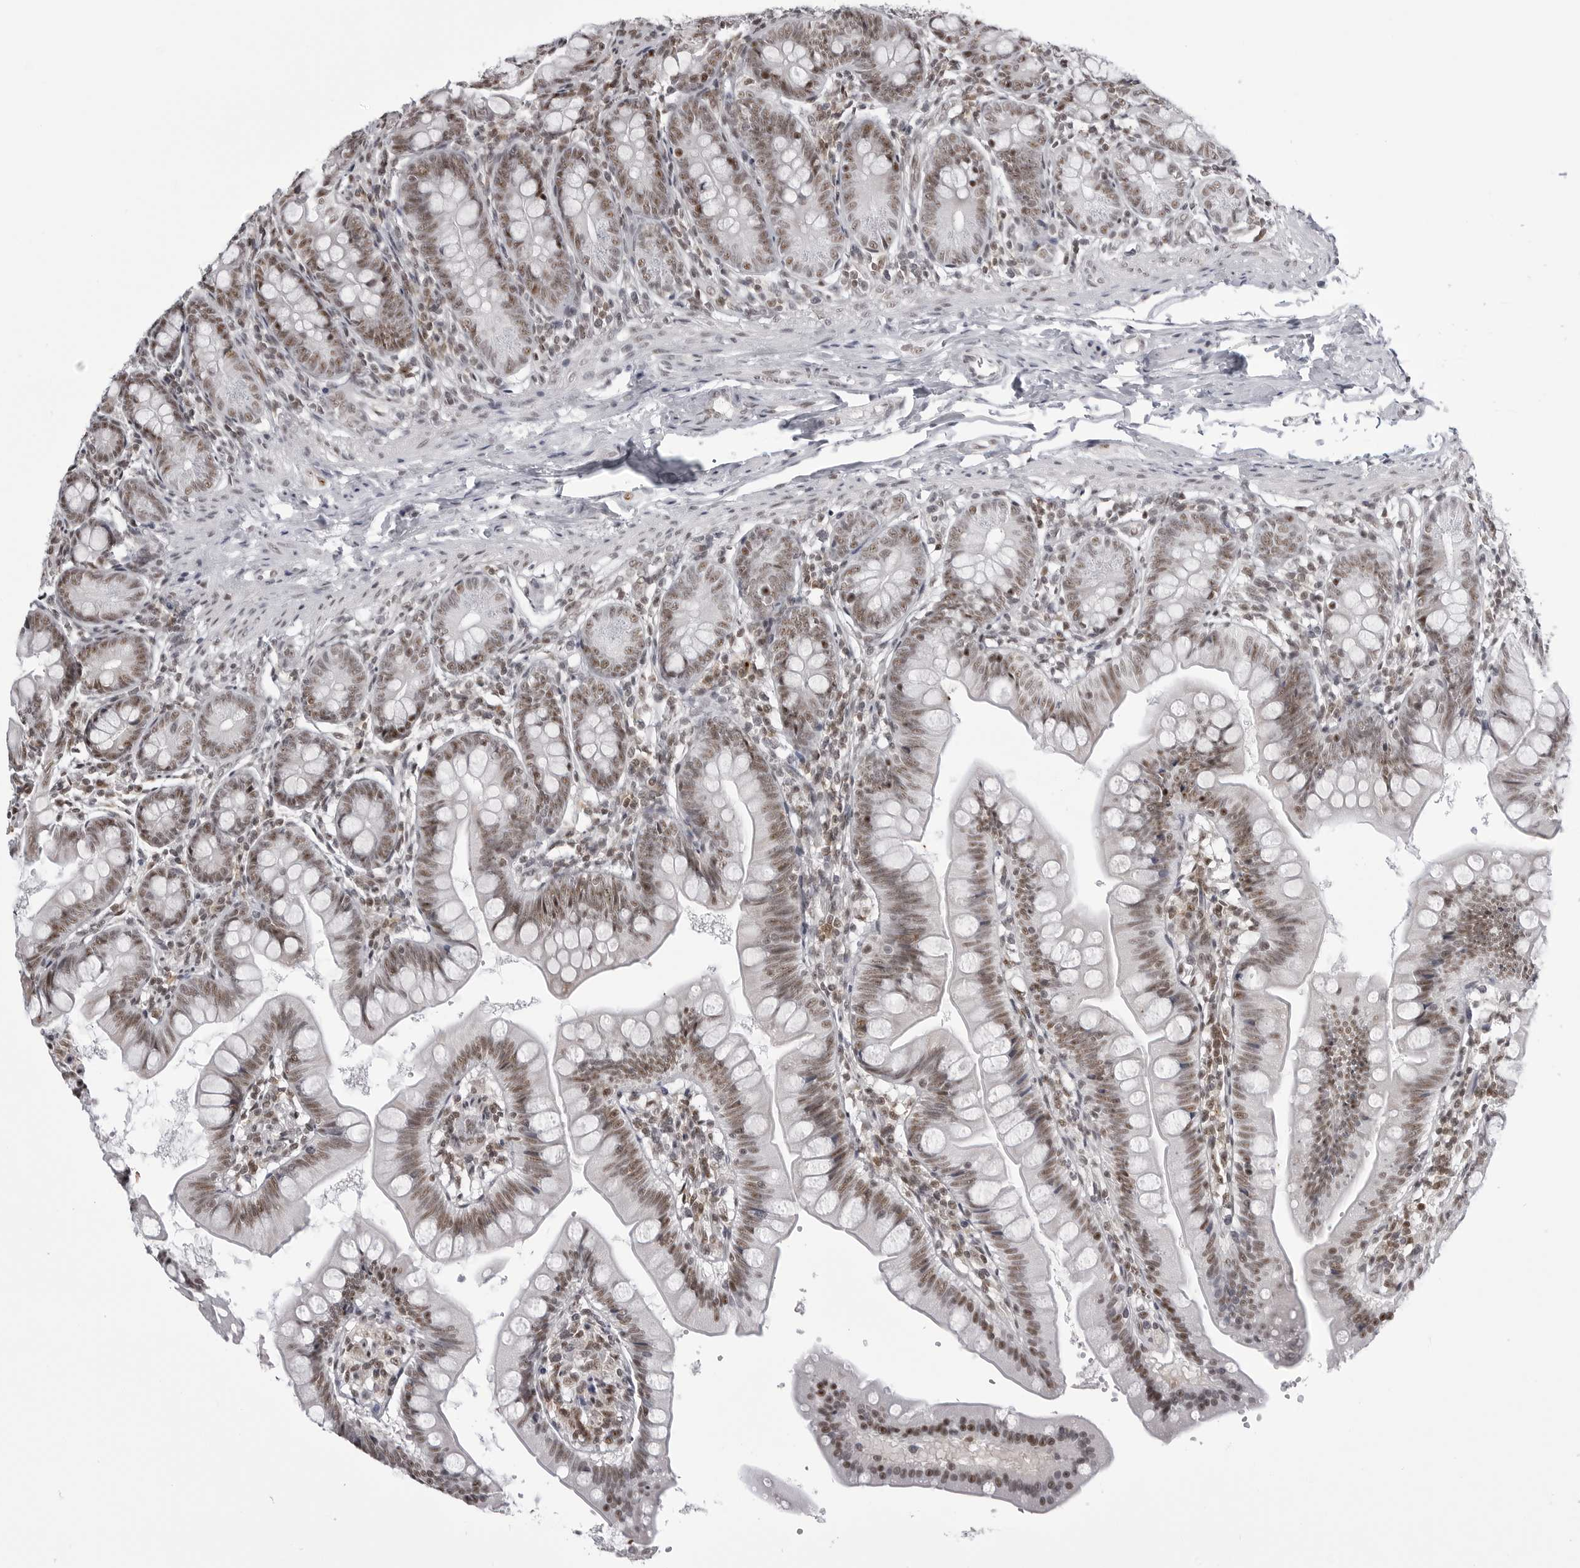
{"staining": {"intensity": "moderate", "quantity": "25%-75%", "location": "nuclear"}, "tissue": "small intestine", "cell_type": "Glandular cells", "image_type": "normal", "snomed": [{"axis": "morphology", "description": "Normal tissue, NOS"}, {"axis": "topography", "description": "Small intestine"}], "caption": "High-magnification brightfield microscopy of unremarkable small intestine stained with DAB (3,3'-diaminobenzidine) (brown) and counterstained with hematoxylin (blue). glandular cells exhibit moderate nuclear staining is identified in approximately25%-75% of cells.", "gene": "WRAP53", "patient": {"sex": "male", "age": 7}}